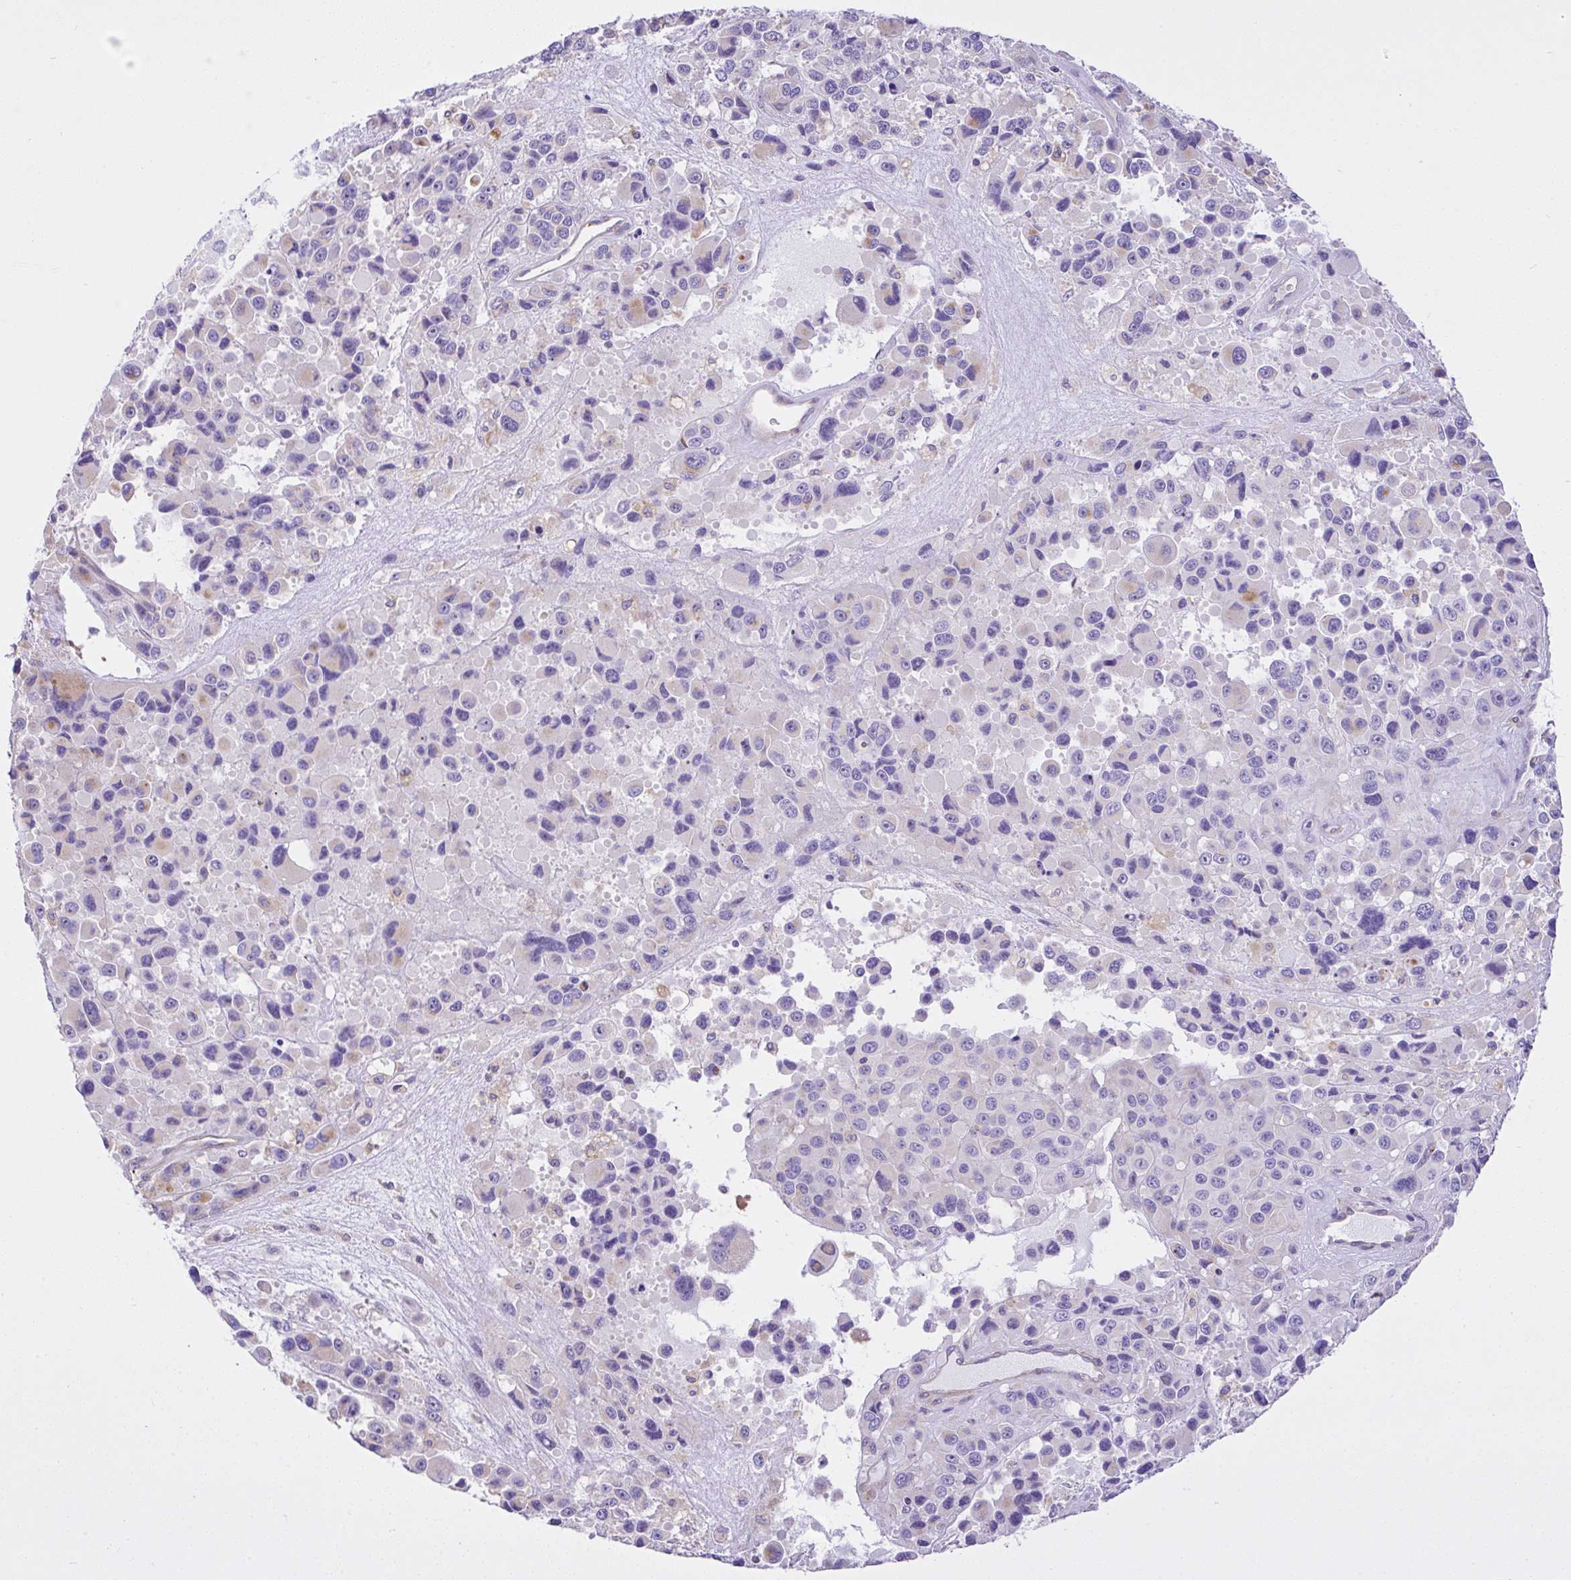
{"staining": {"intensity": "negative", "quantity": "none", "location": "none"}, "tissue": "melanoma", "cell_type": "Tumor cells", "image_type": "cancer", "snomed": [{"axis": "morphology", "description": "Malignant melanoma, Metastatic site"}, {"axis": "topography", "description": "Lymph node"}], "caption": "IHC image of malignant melanoma (metastatic site) stained for a protein (brown), which shows no expression in tumor cells. (Immunohistochemistry (ihc), brightfield microscopy, high magnification).", "gene": "CCDC142", "patient": {"sex": "female", "age": 65}}